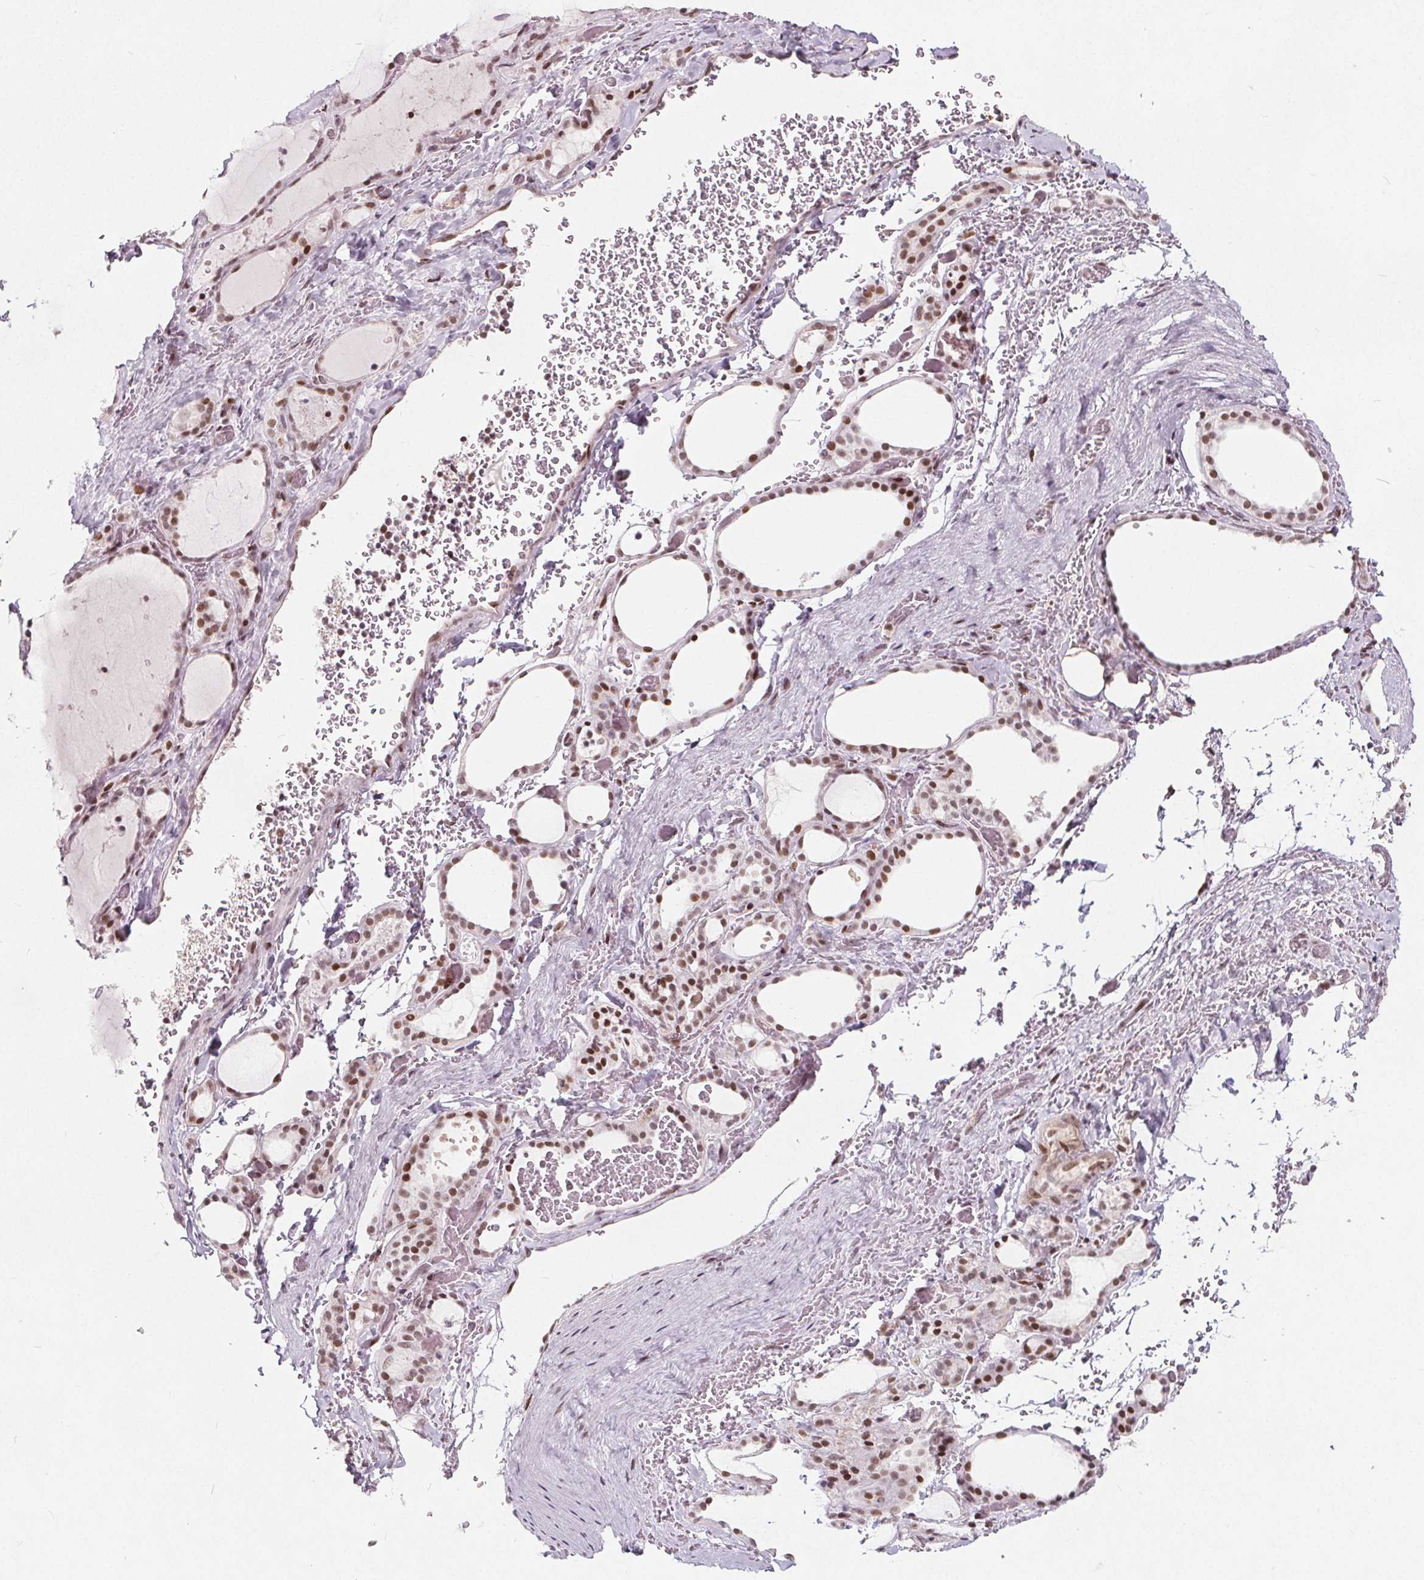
{"staining": {"intensity": "moderate", "quantity": ">75%", "location": "nuclear"}, "tissue": "thyroid gland", "cell_type": "Glandular cells", "image_type": "normal", "snomed": [{"axis": "morphology", "description": "Normal tissue, NOS"}, {"axis": "topography", "description": "Thyroid gland"}], "caption": "Immunohistochemical staining of normal thyroid gland demonstrates moderate nuclear protein positivity in approximately >75% of glandular cells.", "gene": "TAF6L", "patient": {"sex": "female", "age": 36}}